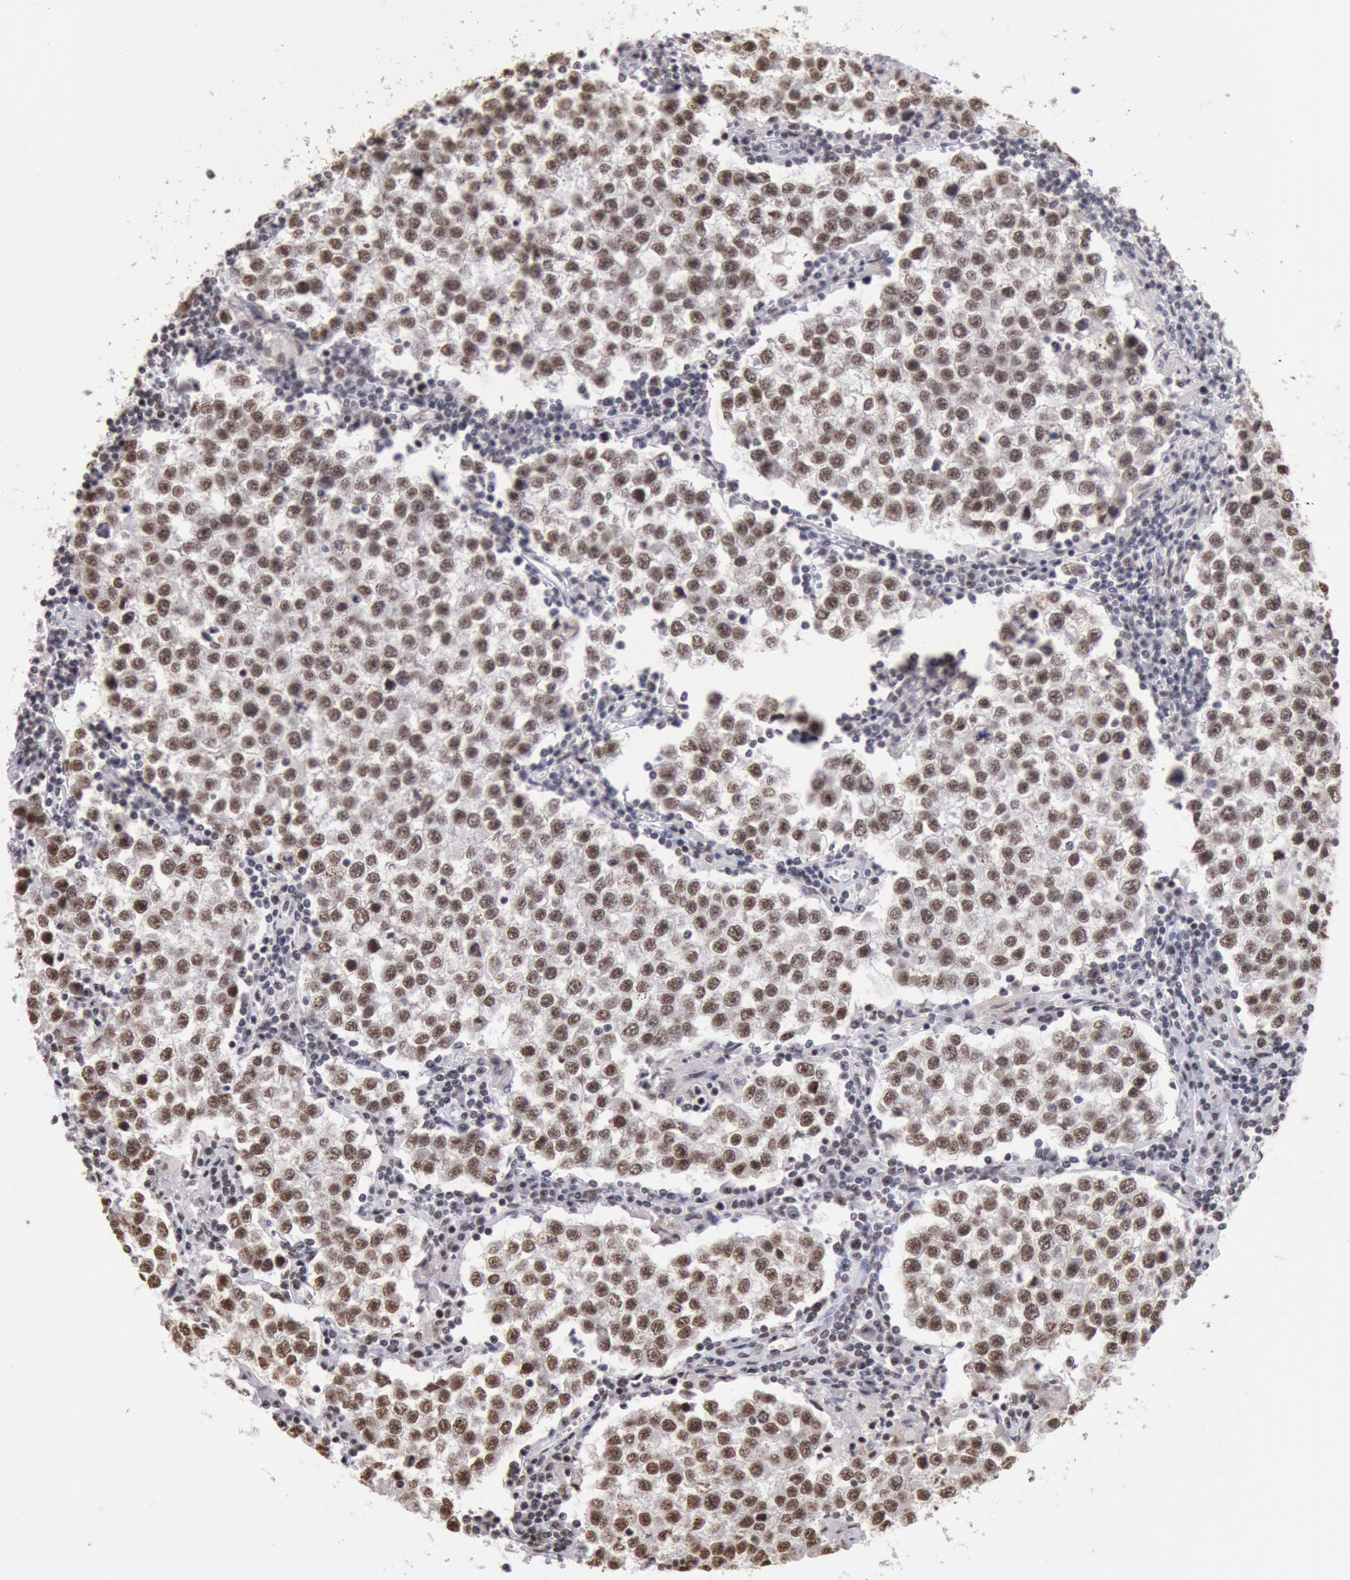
{"staining": {"intensity": "moderate", "quantity": ">75%", "location": "nuclear"}, "tissue": "testis cancer", "cell_type": "Tumor cells", "image_type": "cancer", "snomed": [{"axis": "morphology", "description": "Seminoma, NOS"}, {"axis": "topography", "description": "Testis"}], "caption": "This histopathology image shows immunohistochemistry (IHC) staining of human testis seminoma, with medium moderate nuclear positivity in about >75% of tumor cells.", "gene": "SNRPD3", "patient": {"sex": "male", "age": 36}}